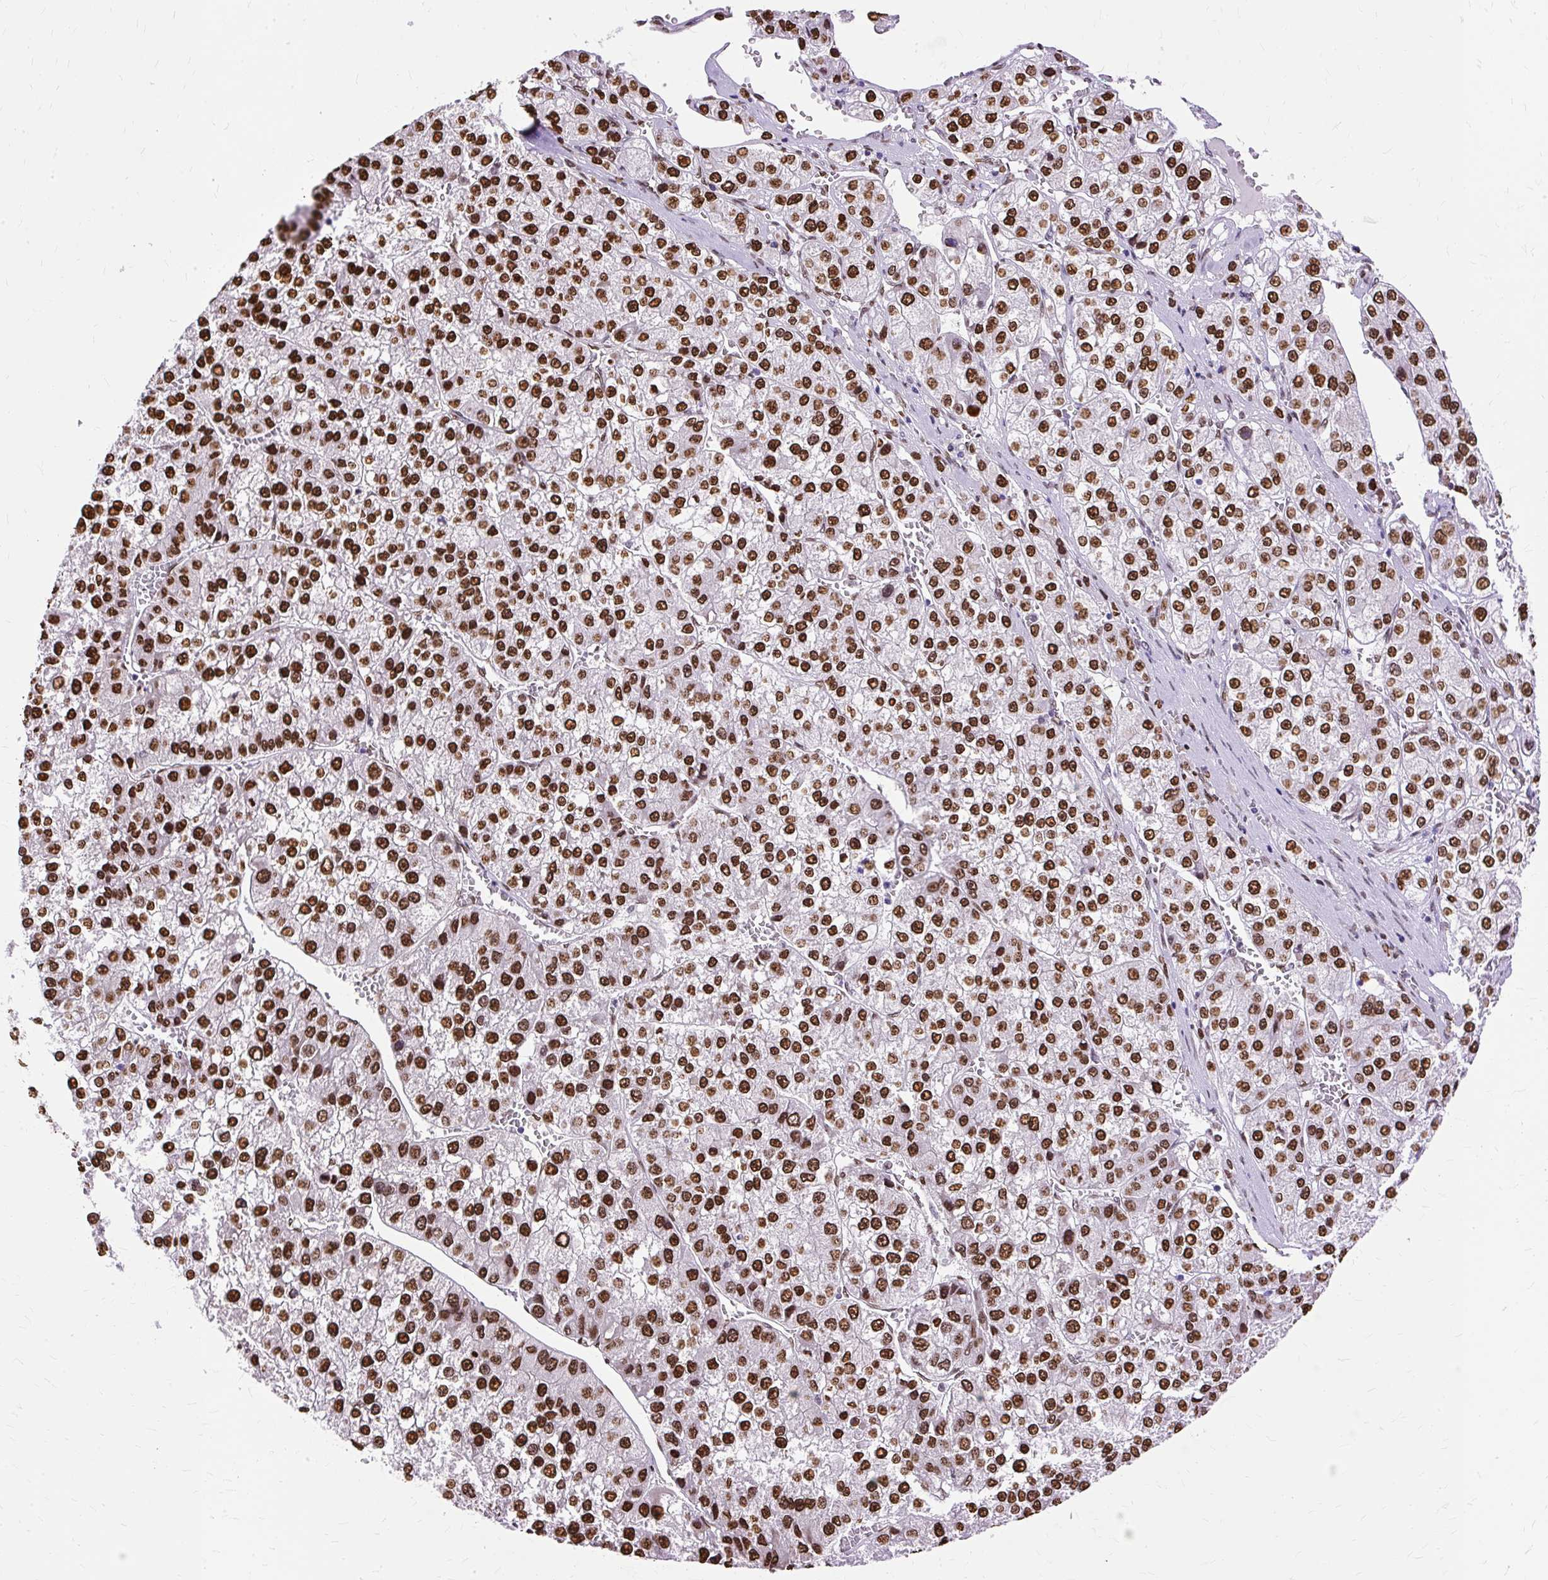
{"staining": {"intensity": "strong", "quantity": ">75%", "location": "nuclear"}, "tissue": "liver cancer", "cell_type": "Tumor cells", "image_type": "cancer", "snomed": [{"axis": "morphology", "description": "Carcinoma, Hepatocellular, NOS"}, {"axis": "topography", "description": "Liver"}], "caption": "Immunohistochemical staining of liver cancer reveals high levels of strong nuclear protein staining in approximately >75% of tumor cells. The staining is performed using DAB (3,3'-diaminobenzidine) brown chromogen to label protein expression. The nuclei are counter-stained blue using hematoxylin.", "gene": "TMEM184C", "patient": {"sex": "female", "age": 73}}